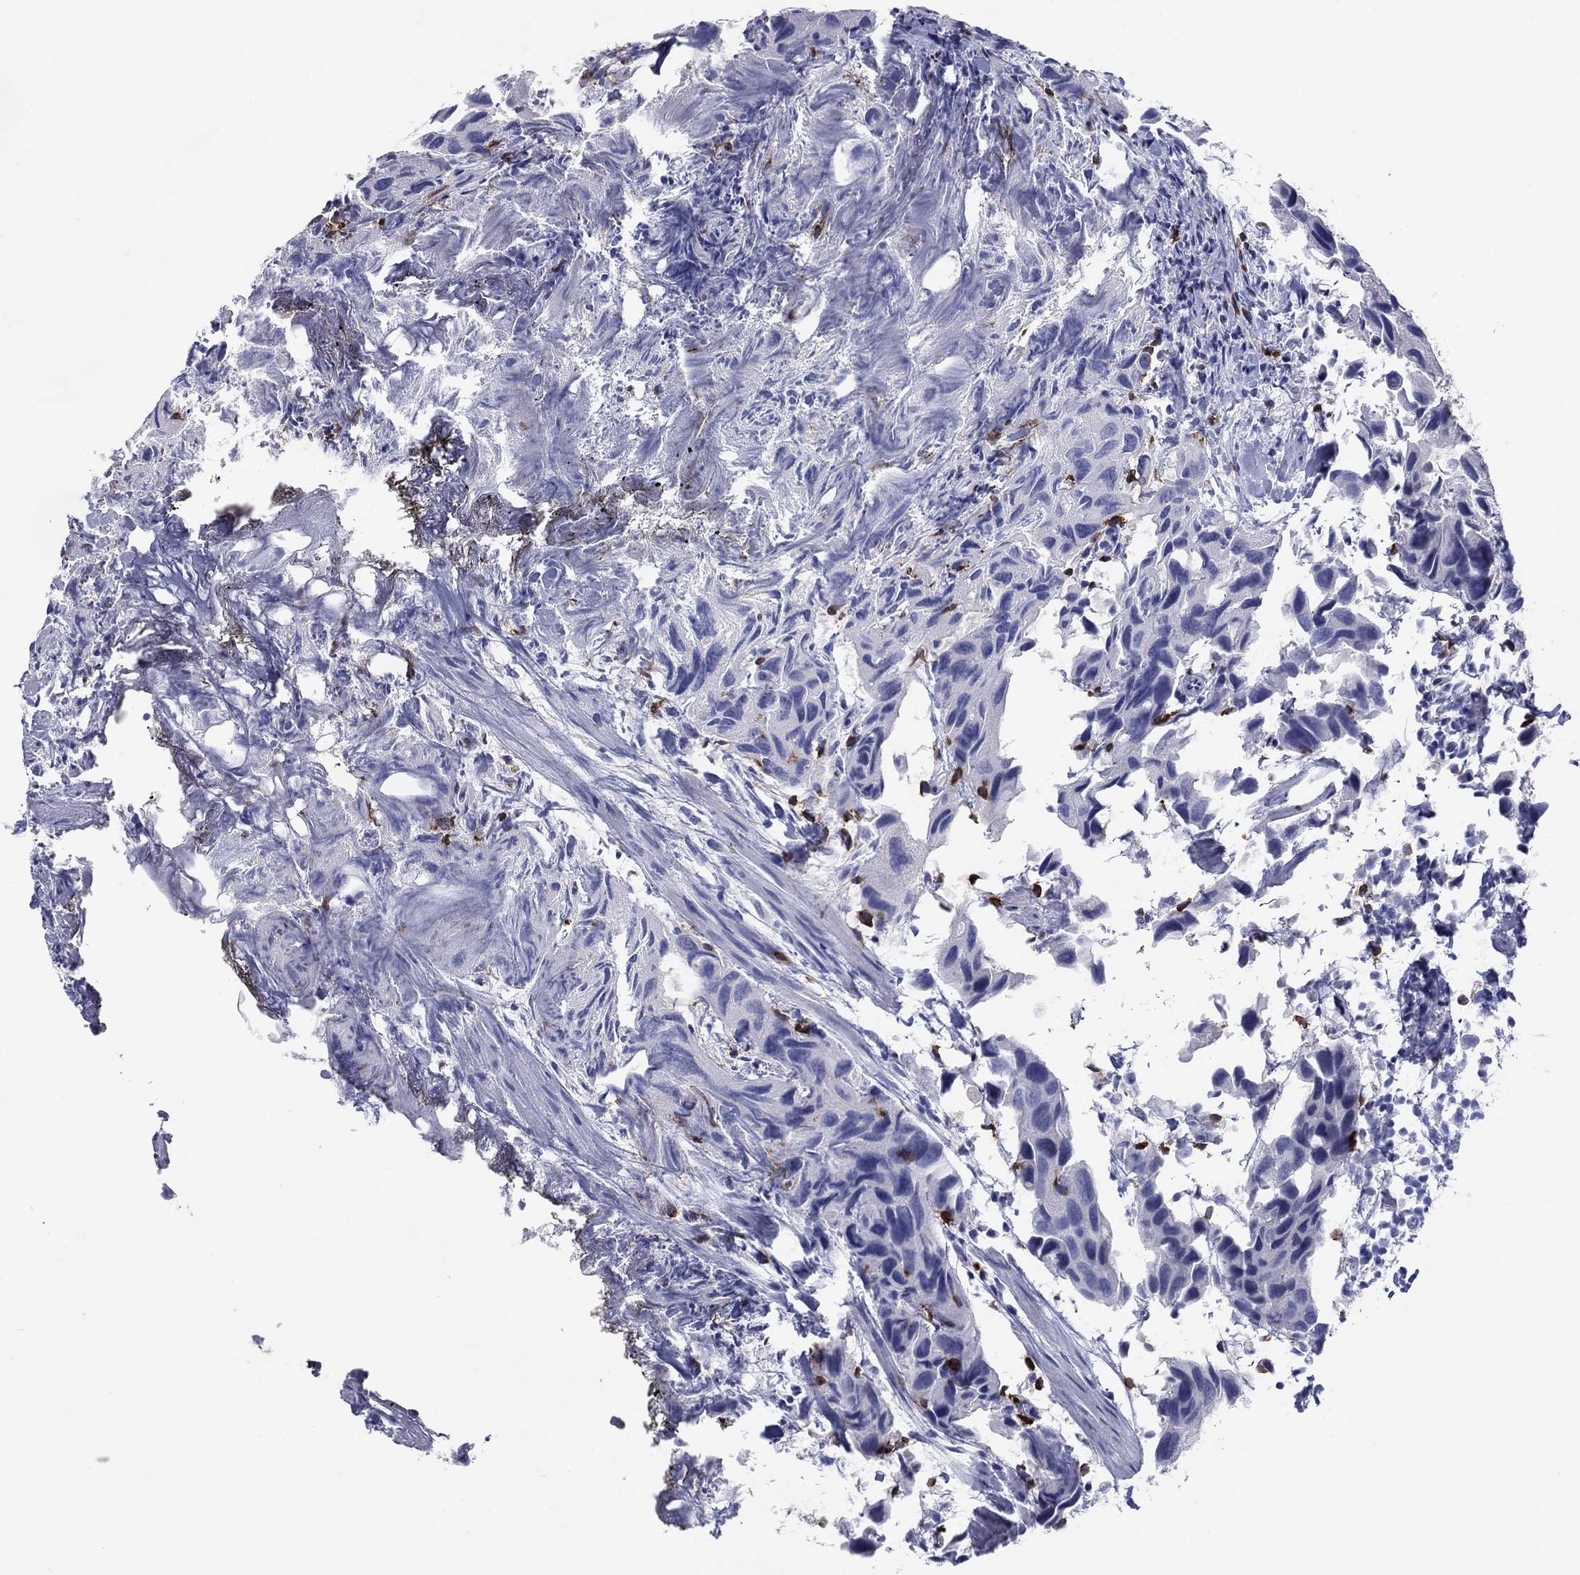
{"staining": {"intensity": "negative", "quantity": "none", "location": "none"}, "tissue": "urothelial cancer", "cell_type": "Tumor cells", "image_type": "cancer", "snomed": [{"axis": "morphology", "description": "Urothelial carcinoma, High grade"}, {"axis": "topography", "description": "Urinary bladder"}], "caption": "High magnification brightfield microscopy of urothelial cancer stained with DAB (3,3'-diaminobenzidine) (brown) and counterstained with hematoxylin (blue): tumor cells show no significant positivity. Brightfield microscopy of immunohistochemistry stained with DAB (3,3'-diaminobenzidine) (brown) and hematoxylin (blue), captured at high magnification.", "gene": "ITGAE", "patient": {"sex": "male", "age": 79}}